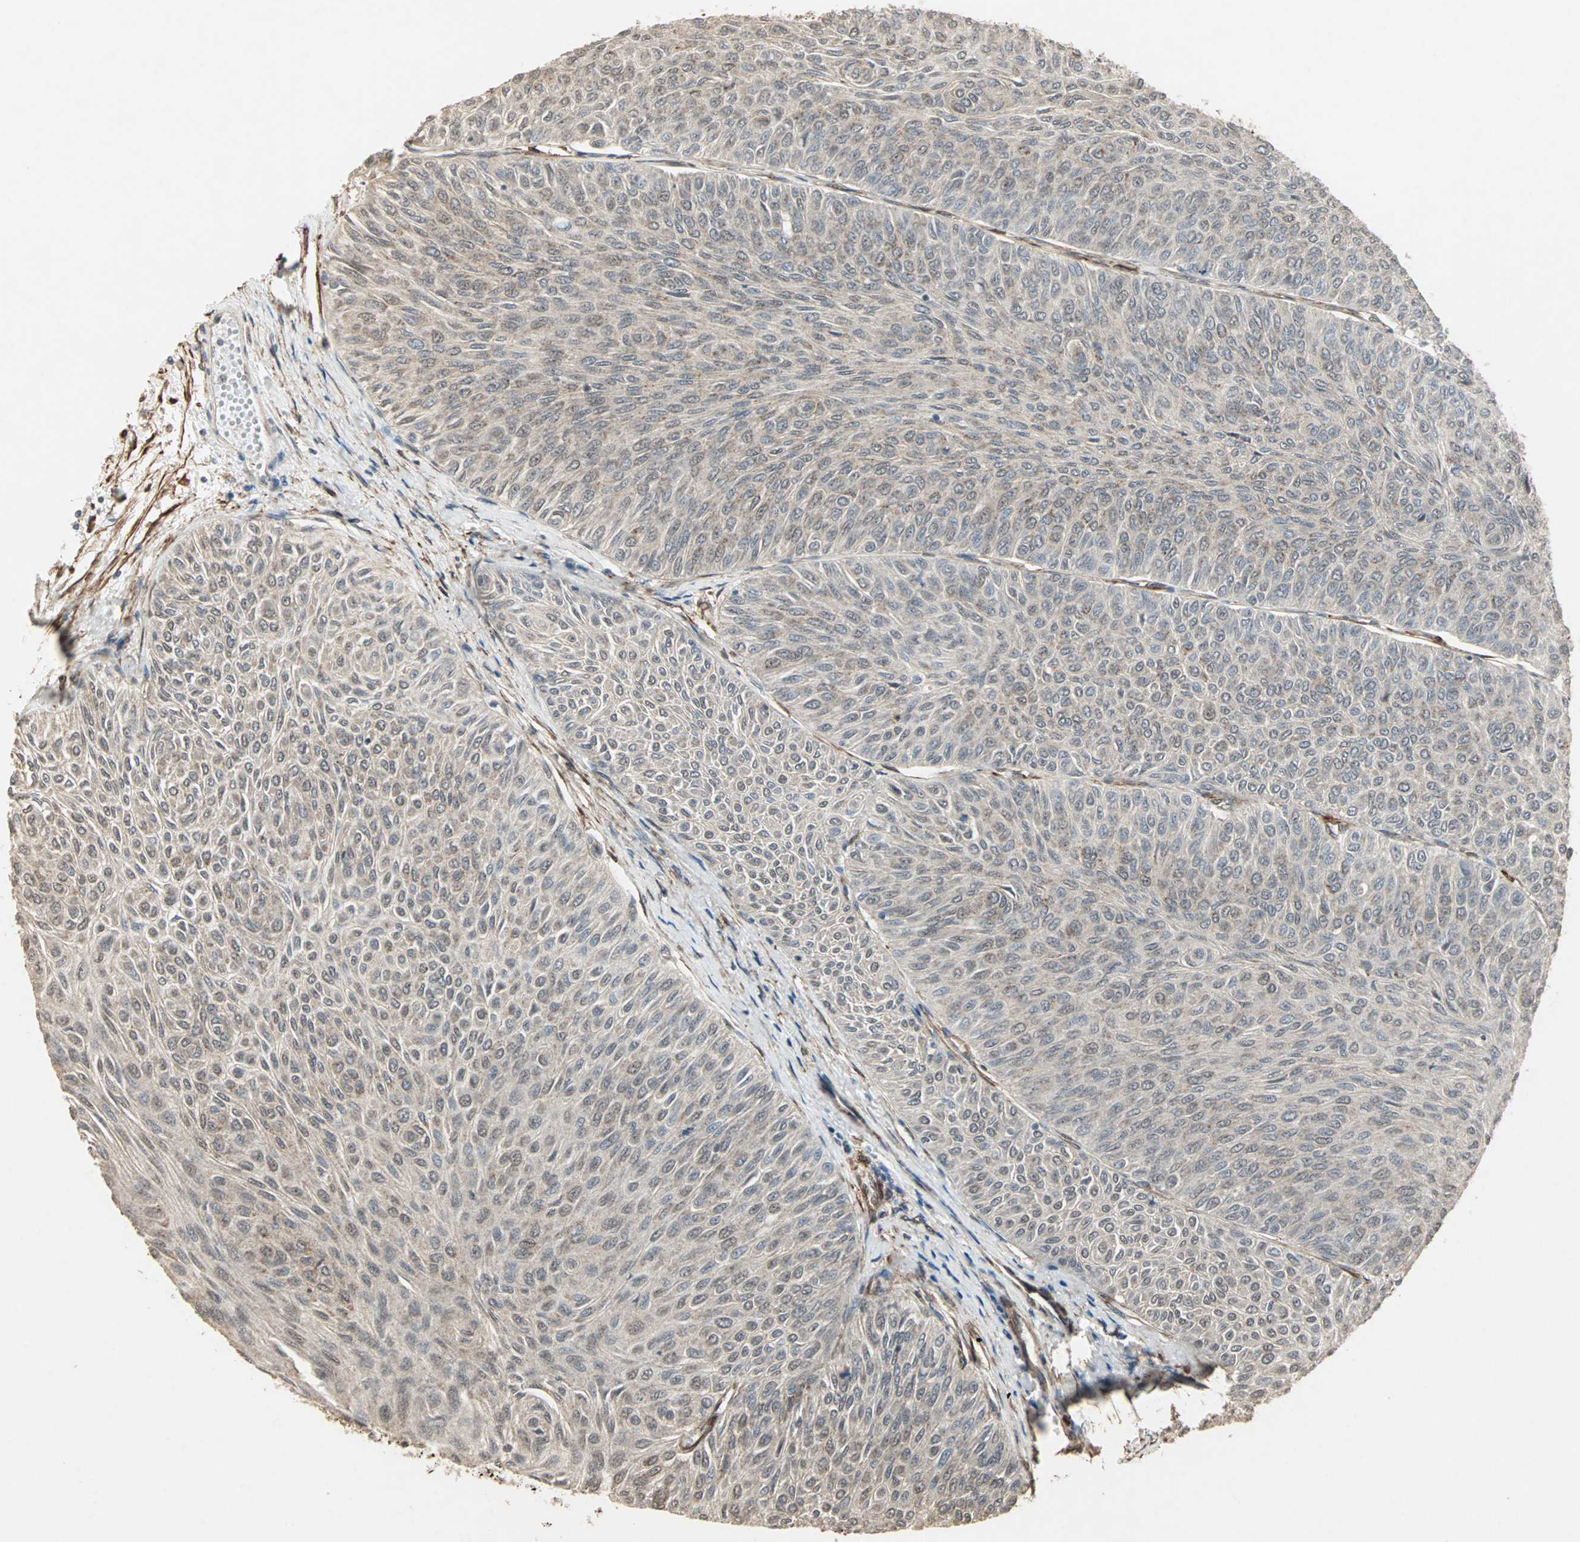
{"staining": {"intensity": "weak", "quantity": "25%-75%", "location": "cytoplasmic/membranous"}, "tissue": "urothelial cancer", "cell_type": "Tumor cells", "image_type": "cancer", "snomed": [{"axis": "morphology", "description": "Urothelial carcinoma, Low grade"}, {"axis": "topography", "description": "Urinary bladder"}], "caption": "Immunohistochemistry (IHC) of human urothelial carcinoma (low-grade) demonstrates low levels of weak cytoplasmic/membranous expression in approximately 25%-75% of tumor cells.", "gene": "TRPV4", "patient": {"sex": "male", "age": 78}}